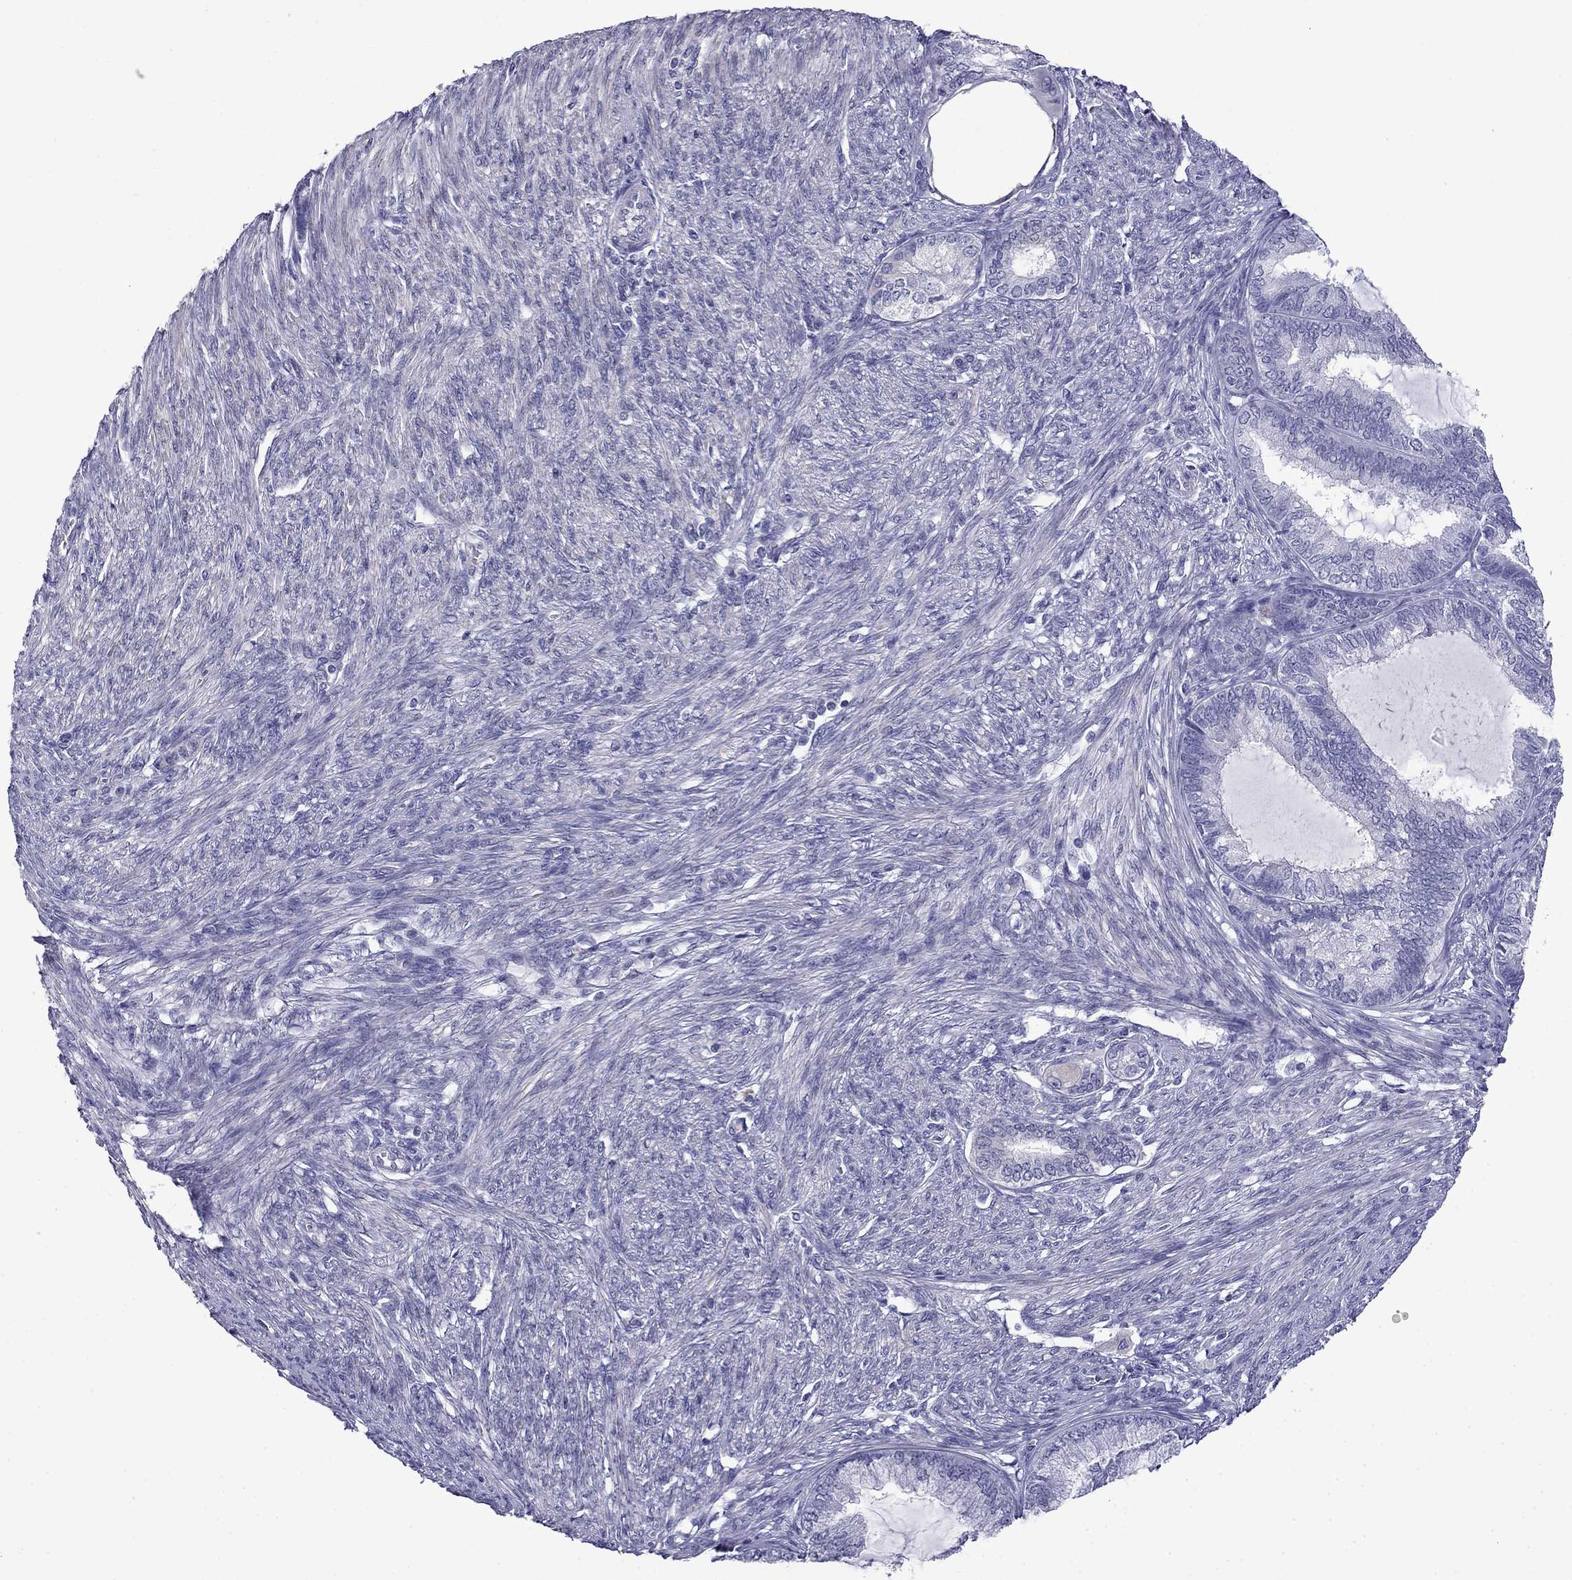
{"staining": {"intensity": "negative", "quantity": "none", "location": "none"}, "tissue": "endometrial cancer", "cell_type": "Tumor cells", "image_type": "cancer", "snomed": [{"axis": "morphology", "description": "Adenocarcinoma, NOS"}, {"axis": "topography", "description": "Endometrium"}], "caption": "Protein analysis of endometrial adenocarcinoma exhibits no significant staining in tumor cells.", "gene": "PRR18", "patient": {"sex": "female", "age": 86}}